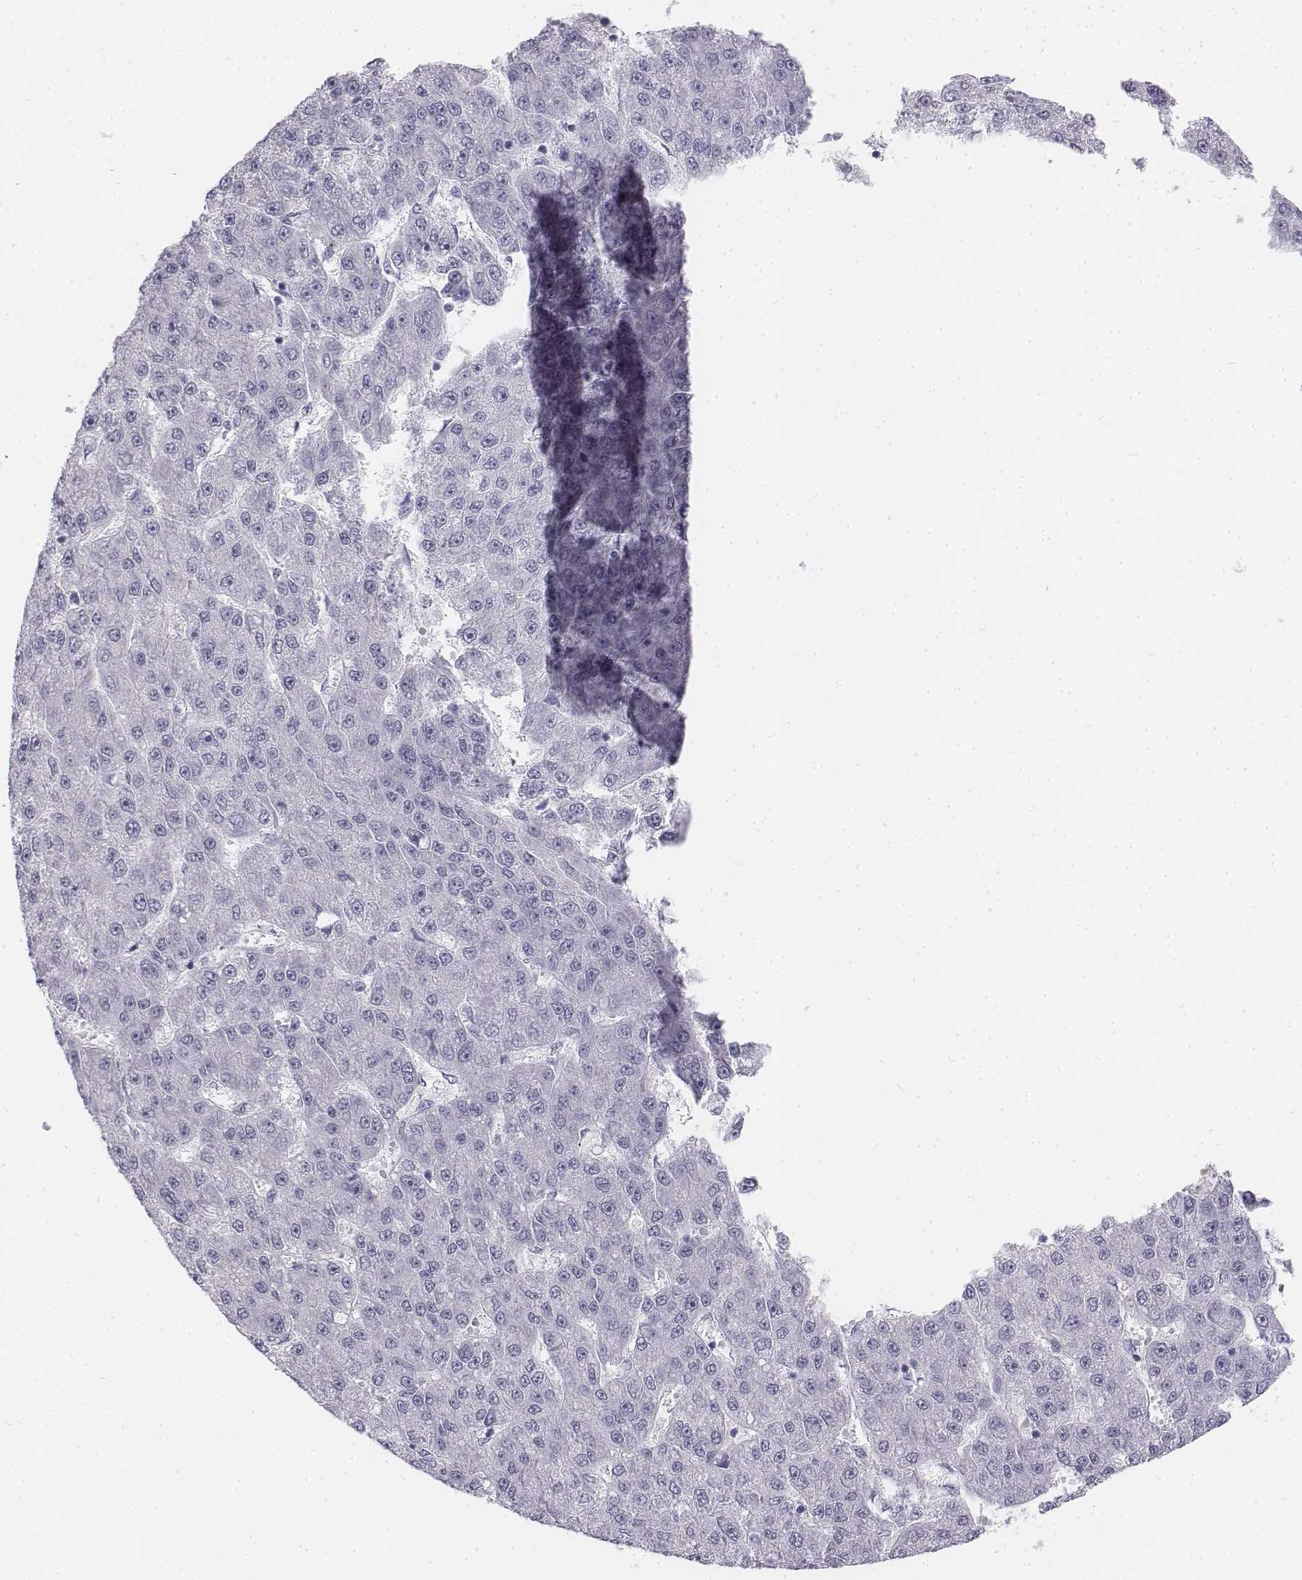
{"staining": {"intensity": "negative", "quantity": "none", "location": "none"}, "tissue": "liver cancer", "cell_type": "Tumor cells", "image_type": "cancer", "snomed": [{"axis": "morphology", "description": "Carcinoma, Hepatocellular, NOS"}, {"axis": "topography", "description": "Liver"}], "caption": "High power microscopy photomicrograph of an immunohistochemistry histopathology image of hepatocellular carcinoma (liver), revealing no significant positivity in tumor cells.", "gene": "TH", "patient": {"sex": "male", "age": 67}}